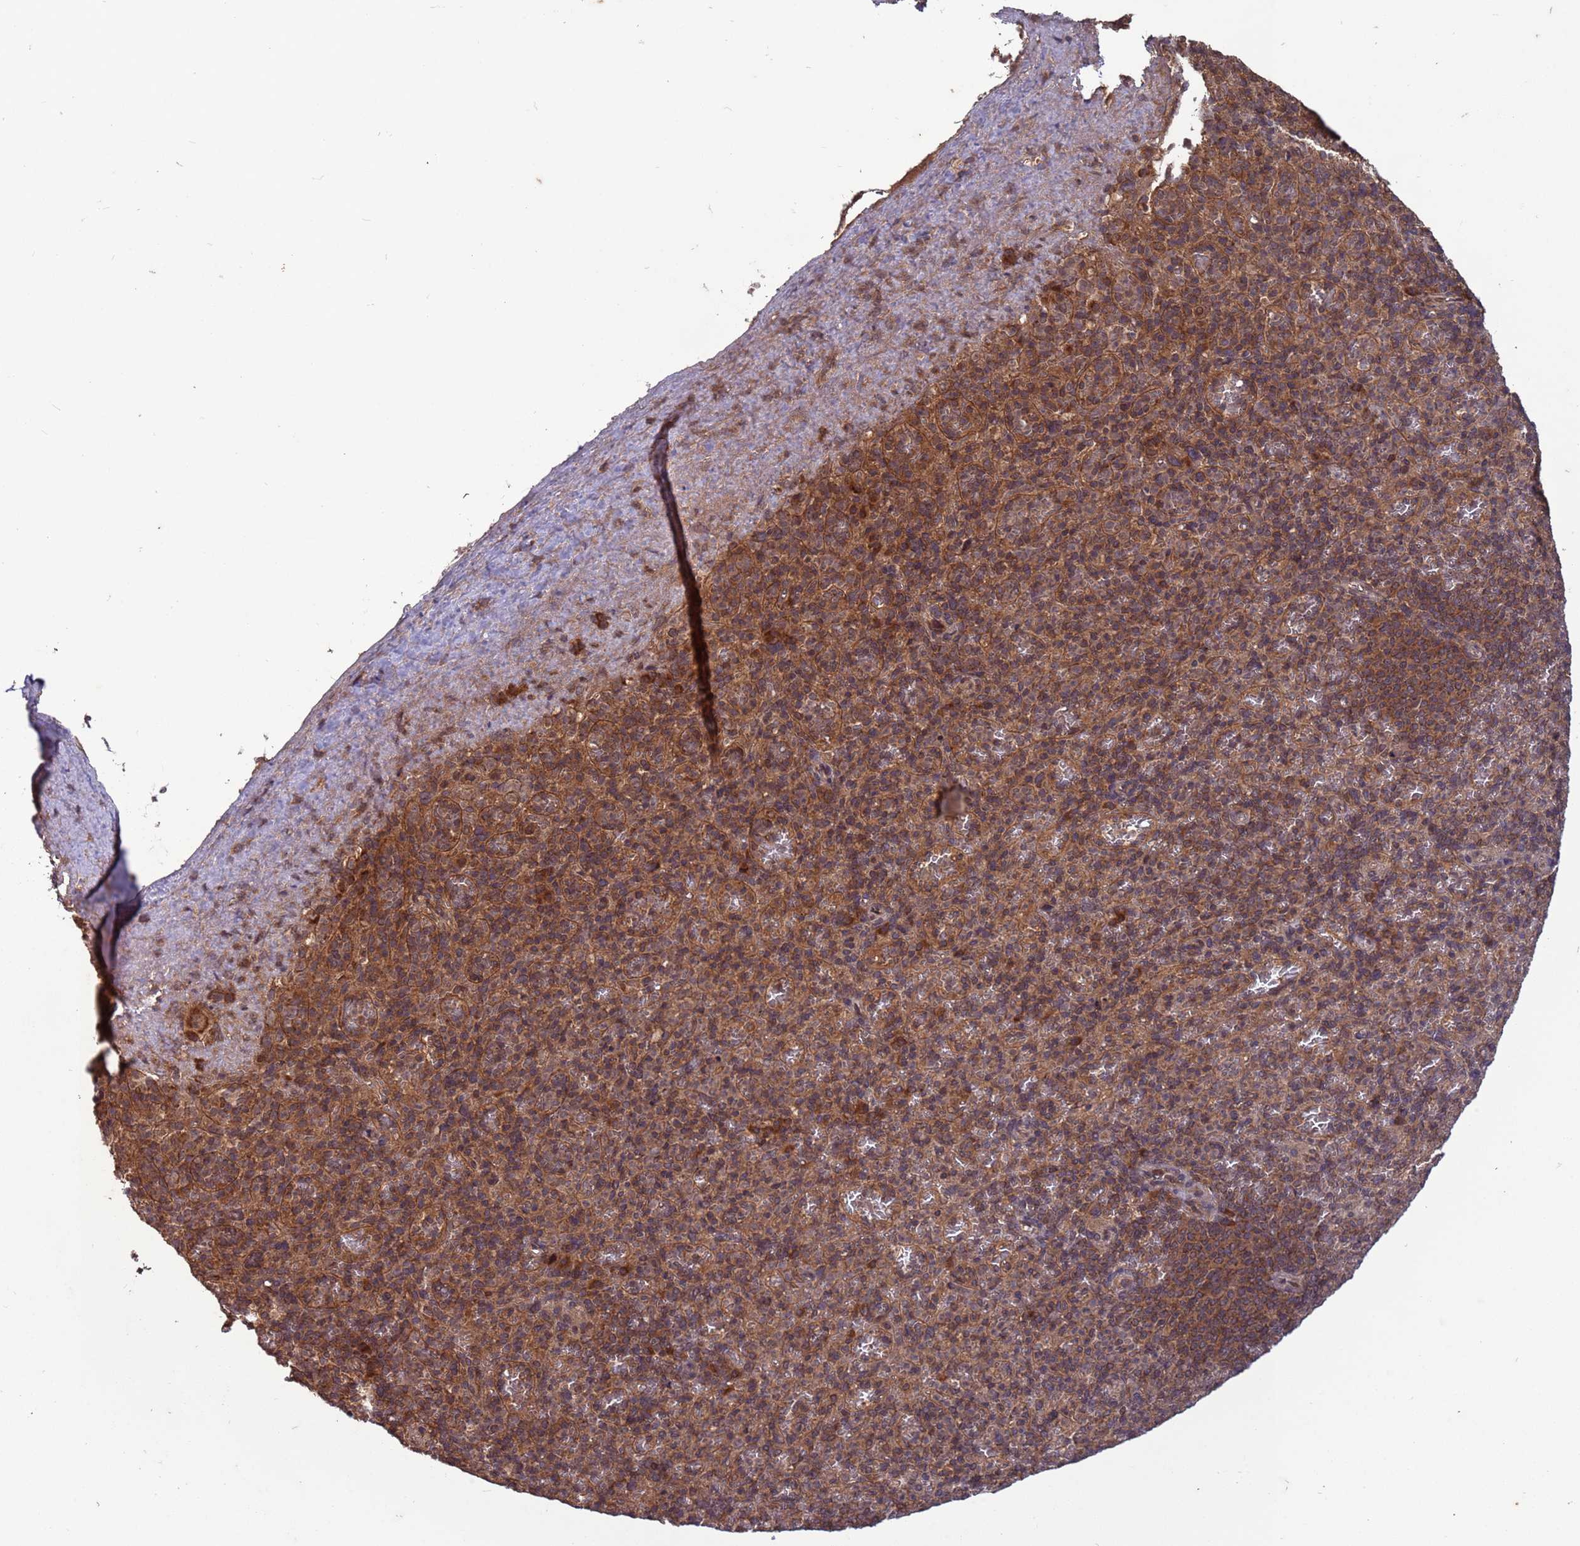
{"staining": {"intensity": "moderate", "quantity": "25%-75%", "location": "cytoplasmic/membranous"}, "tissue": "spleen", "cell_type": "Cells in red pulp", "image_type": "normal", "snomed": [{"axis": "morphology", "description": "Normal tissue, NOS"}, {"axis": "topography", "description": "Spleen"}], "caption": "About 25%-75% of cells in red pulp in benign spleen show moderate cytoplasmic/membranous protein expression as visualized by brown immunohistochemical staining.", "gene": "ERI1", "patient": {"sex": "female", "age": 74}}